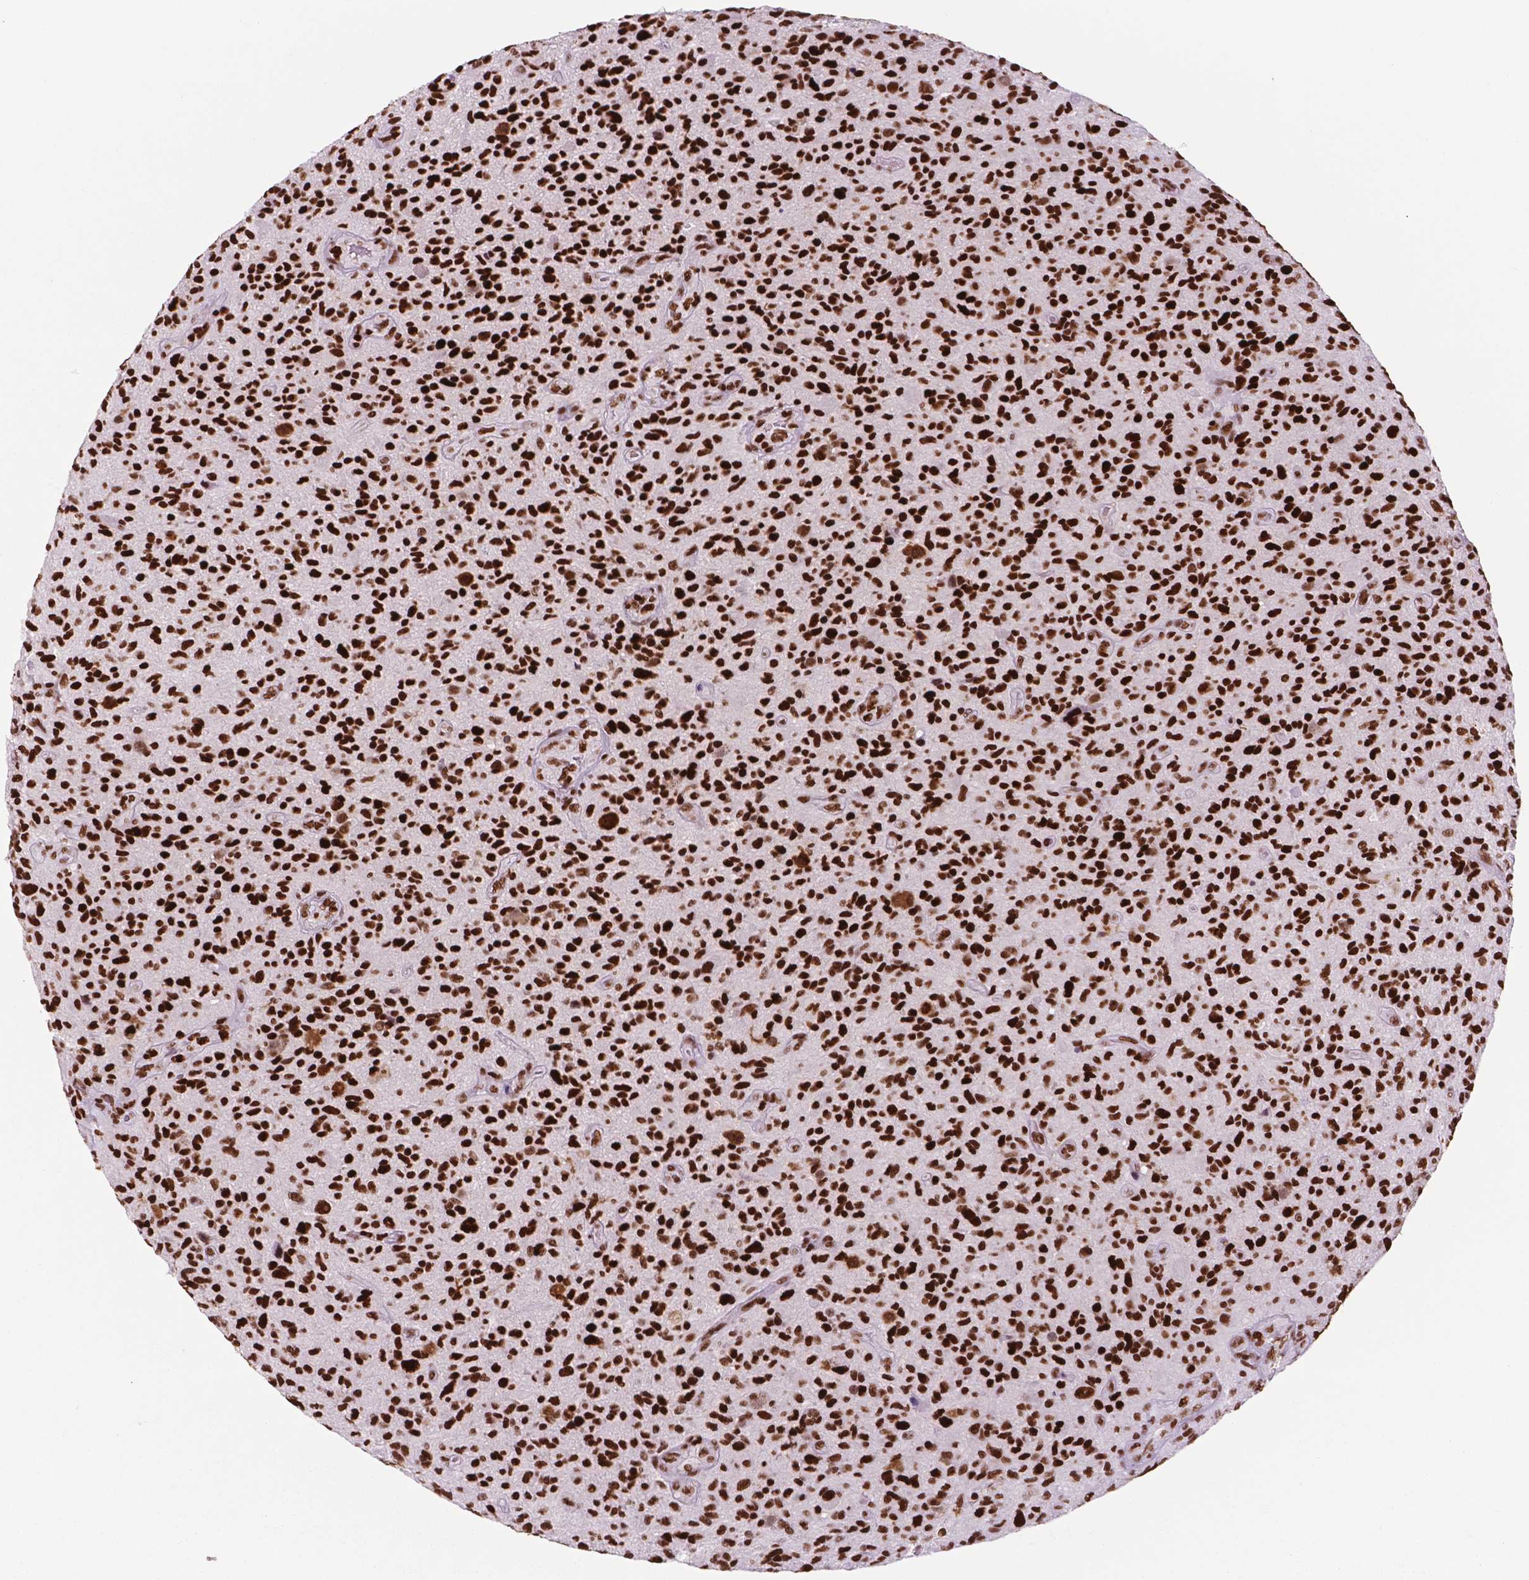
{"staining": {"intensity": "strong", "quantity": ">75%", "location": "nuclear"}, "tissue": "glioma", "cell_type": "Tumor cells", "image_type": "cancer", "snomed": [{"axis": "morphology", "description": "Glioma, malignant, High grade"}, {"axis": "topography", "description": "Brain"}], "caption": "Protein expression analysis of malignant high-grade glioma exhibits strong nuclear positivity in about >75% of tumor cells.", "gene": "MSH6", "patient": {"sex": "male", "age": 47}}